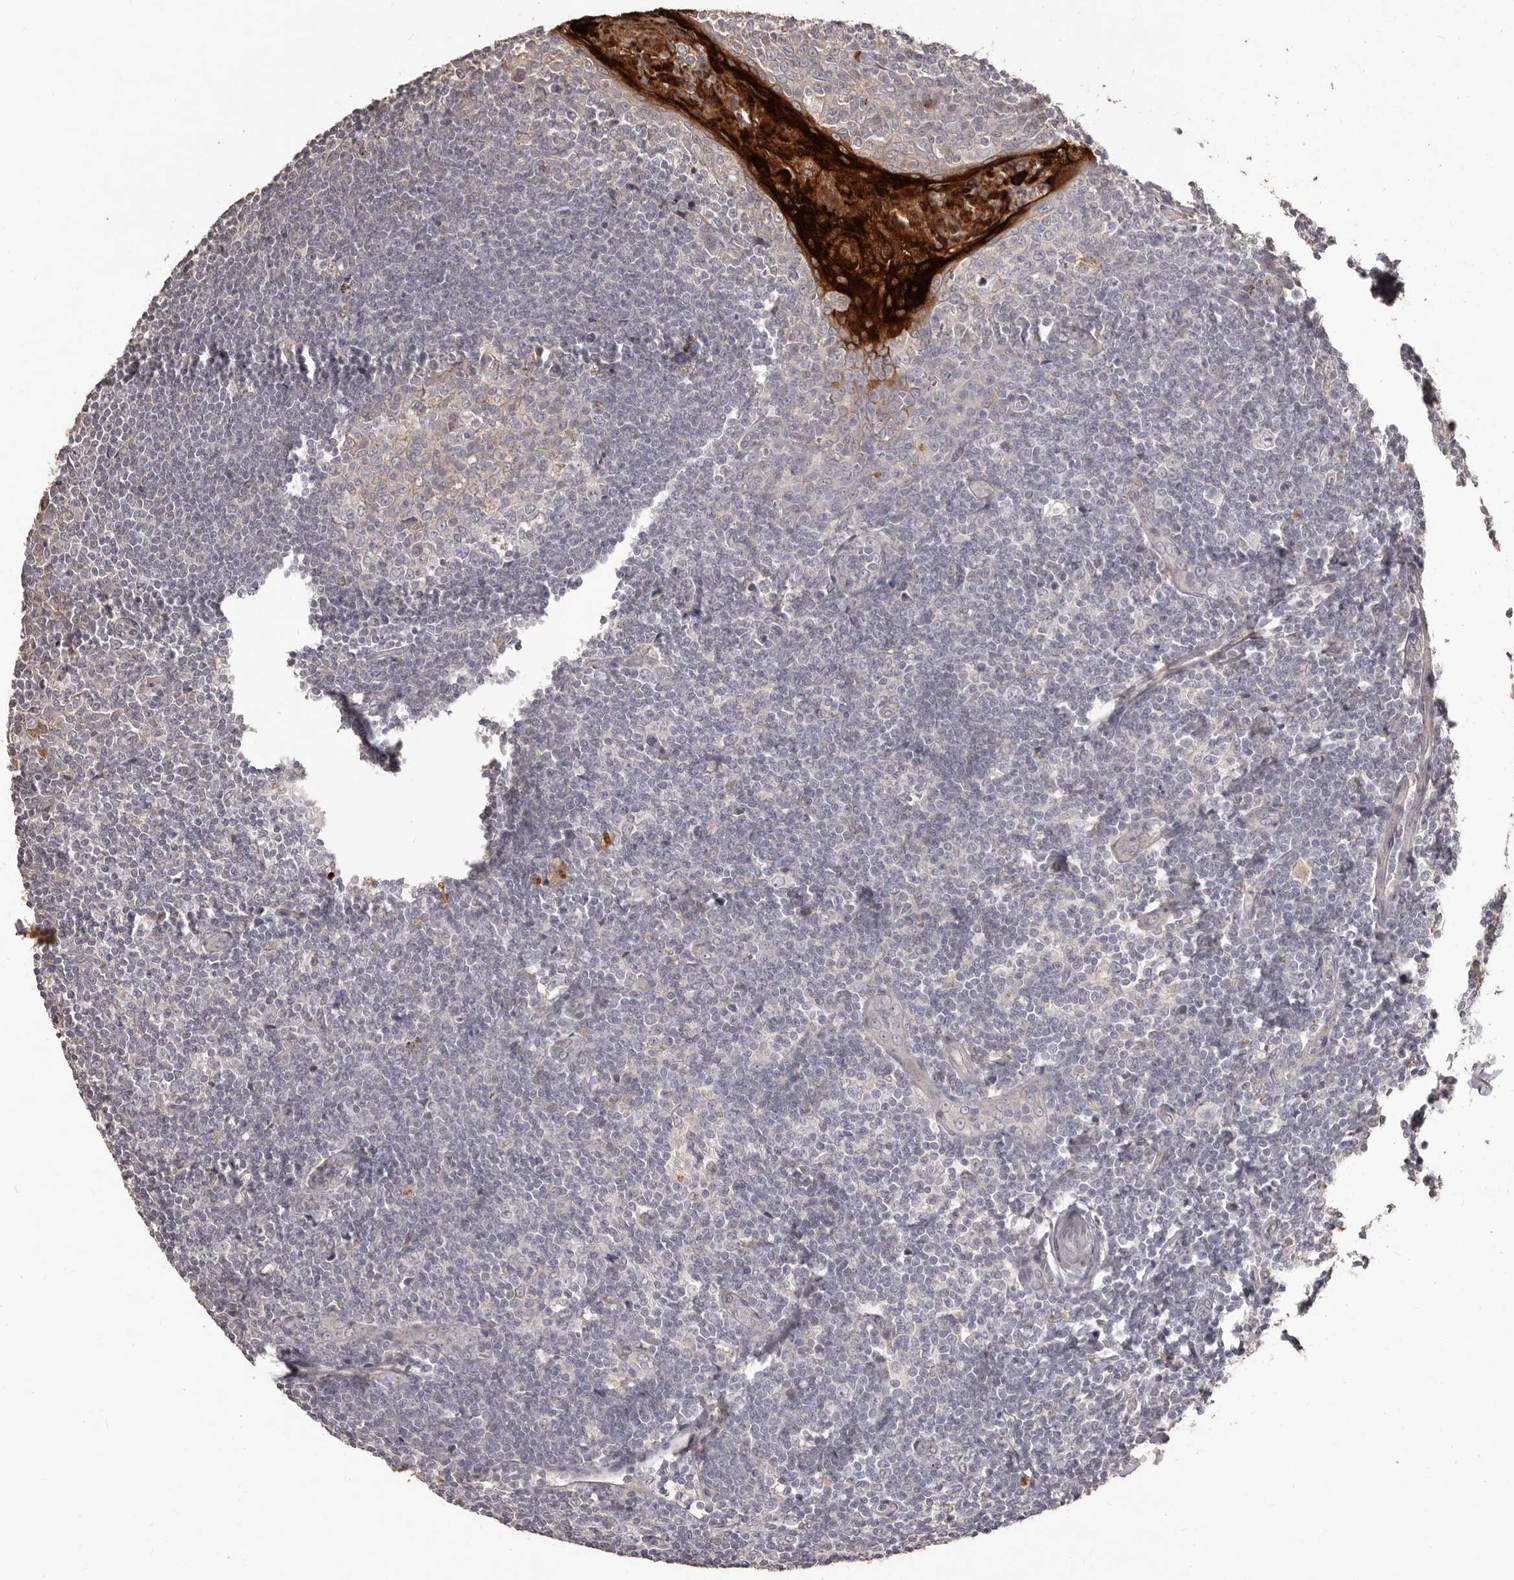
{"staining": {"intensity": "negative", "quantity": "none", "location": "none"}, "tissue": "tonsil", "cell_type": "Germinal center cells", "image_type": "normal", "snomed": [{"axis": "morphology", "description": "Normal tissue, NOS"}, {"axis": "topography", "description": "Tonsil"}], "caption": "Image shows no protein positivity in germinal center cells of unremarkable tonsil.", "gene": "PRSS27", "patient": {"sex": "male", "age": 27}}